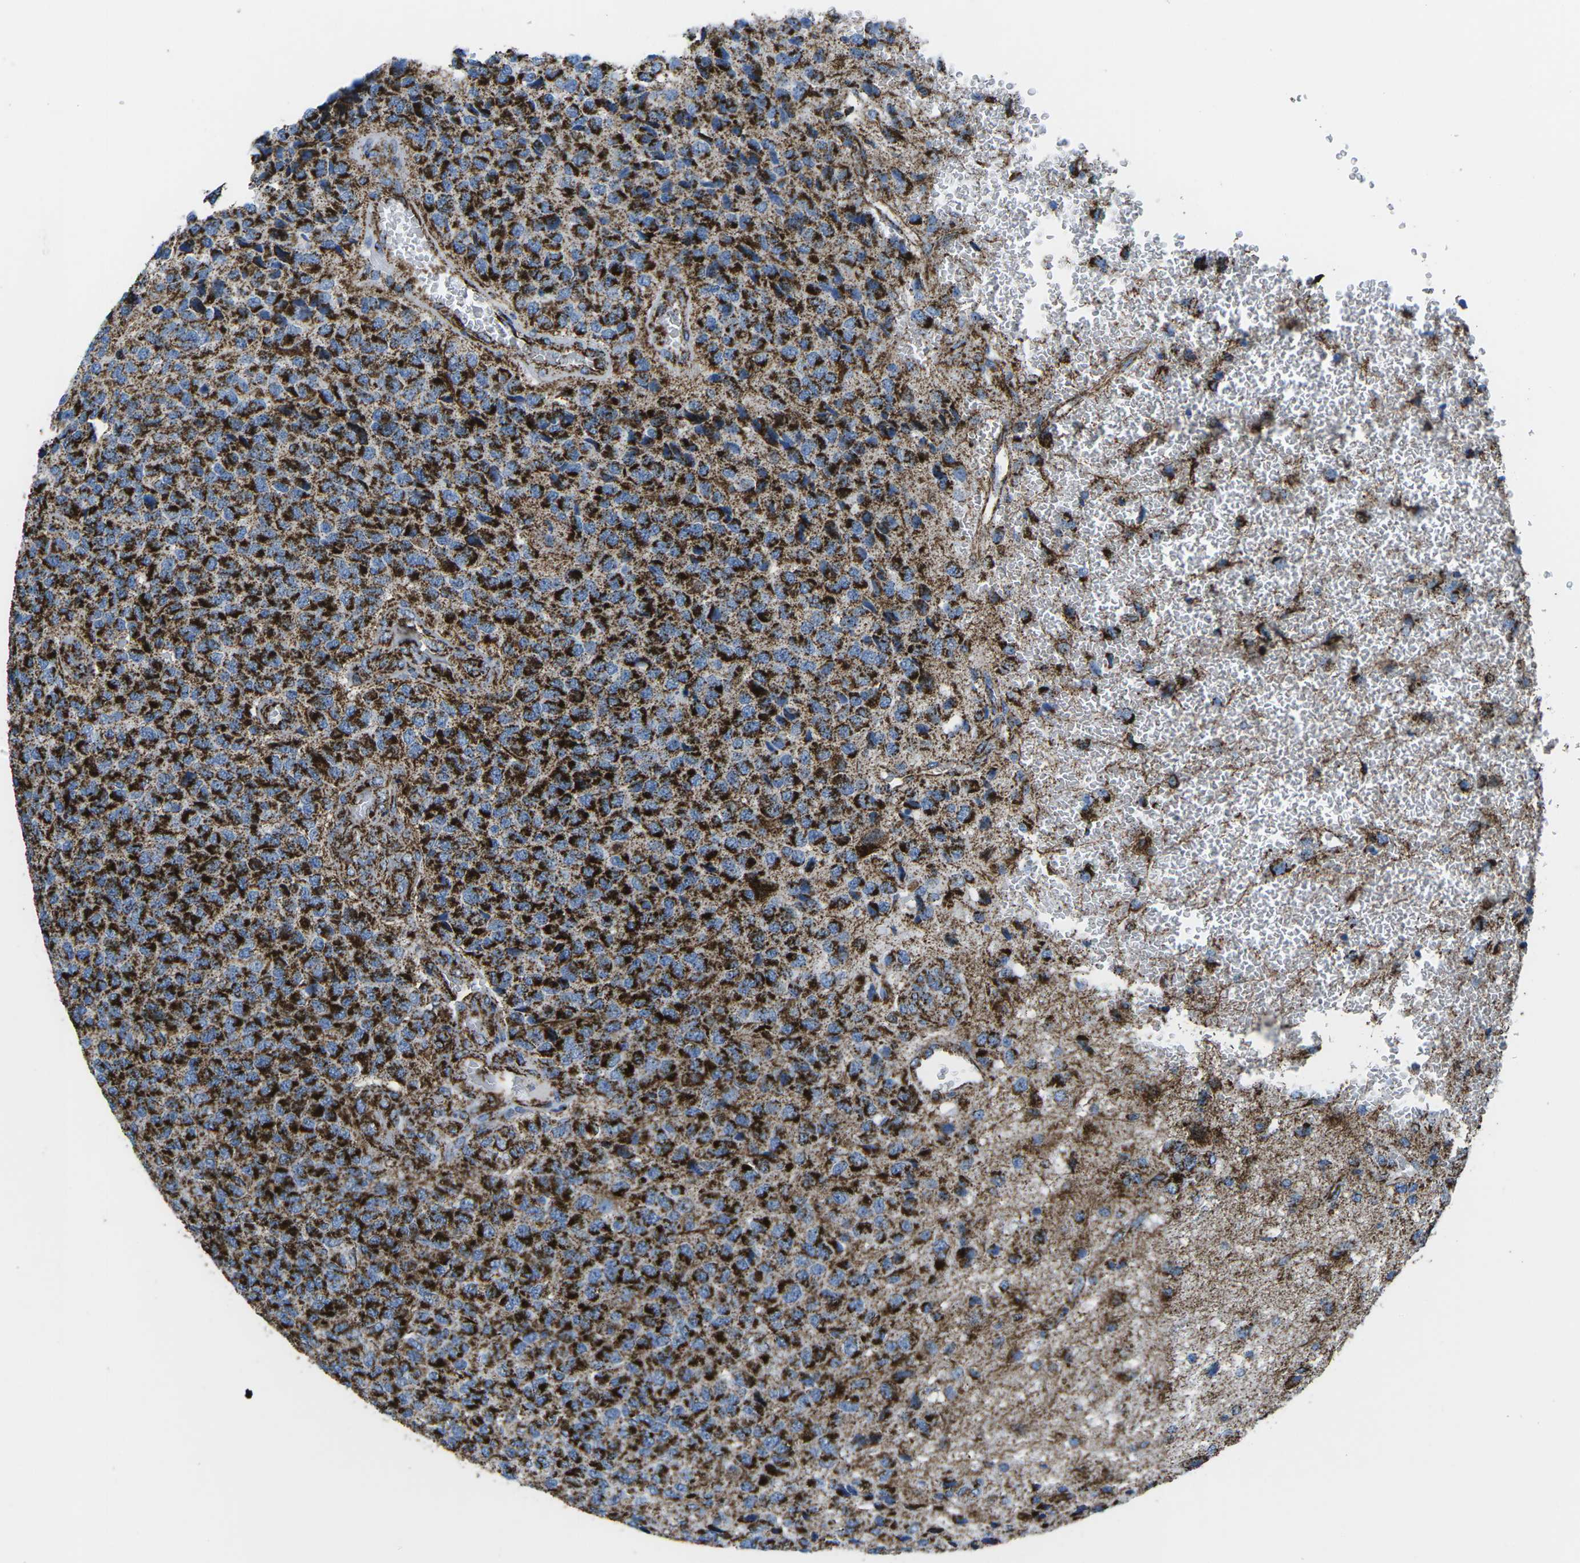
{"staining": {"intensity": "strong", "quantity": ">75%", "location": "cytoplasmic/membranous"}, "tissue": "glioma", "cell_type": "Tumor cells", "image_type": "cancer", "snomed": [{"axis": "morphology", "description": "Glioma, malignant, High grade"}, {"axis": "topography", "description": "pancreas cauda"}], "caption": "High-power microscopy captured an immunohistochemistry micrograph of high-grade glioma (malignant), revealing strong cytoplasmic/membranous expression in approximately >75% of tumor cells.", "gene": "MT-CO2", "patient": {"sex": "male", "age": 60}}